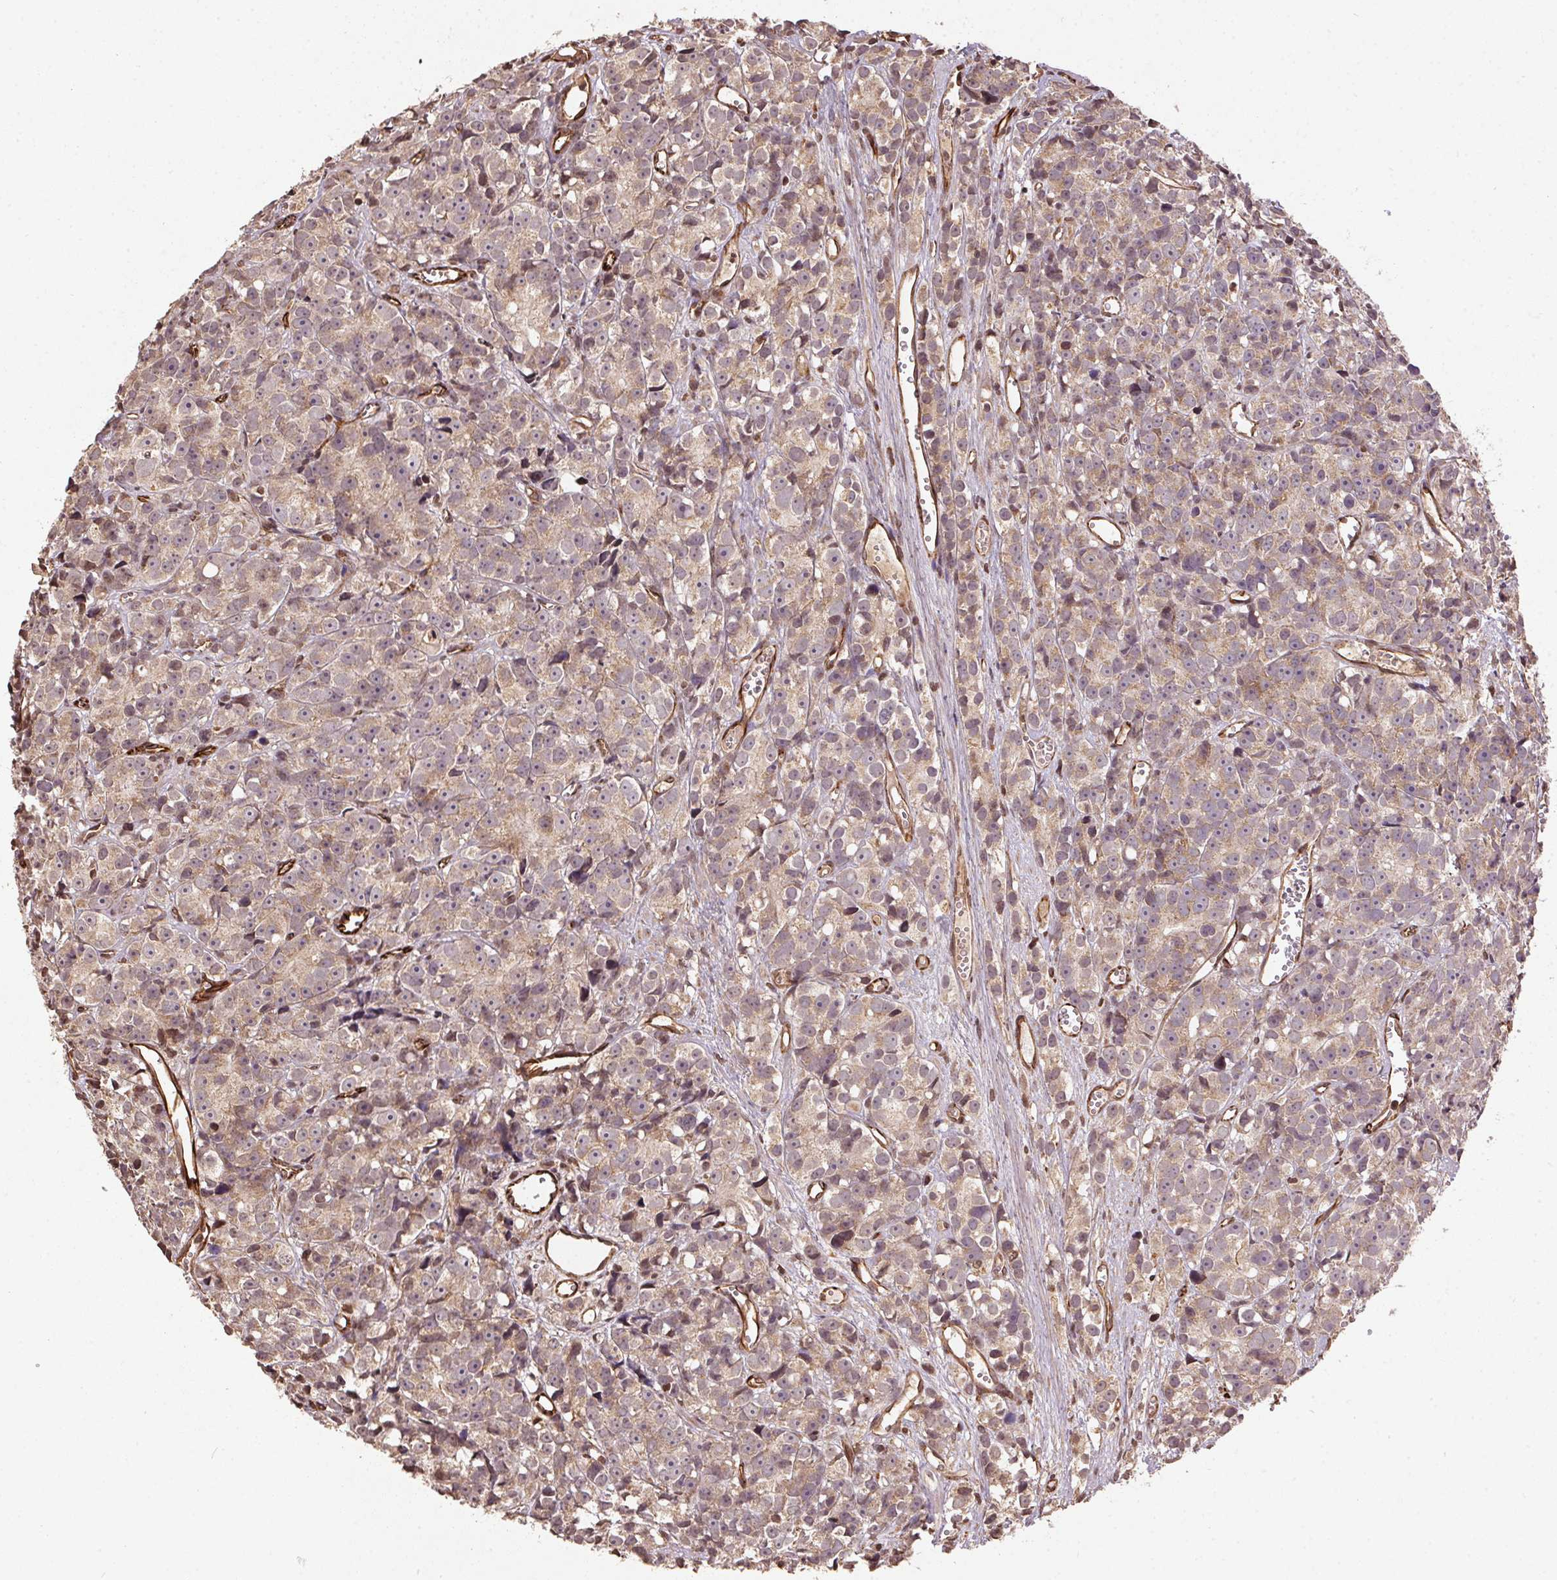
{"staining": {"intensity": "weak", "quantity": ">75%", "location": "cytoplasmic/membranous"}, "tissue": "prostate cancer", "cell_type": "Tumor cells", "image_type": "cancer", "snomed": [{"axis": "morphology", "description": "Adenocarcinoma, High grade"}, {"axis": "topography", "description": "Prostate"}], "caption": "About >75% of tumor cells in human prostate cancer (adenocarcinoma (high-grade)) exhibit weak cytoplasmic/membranous protein expression as visualized by brown immunohistochemical staining.", "gene": "SPRED2", "patient": {"sex": "male", "age": 77}}